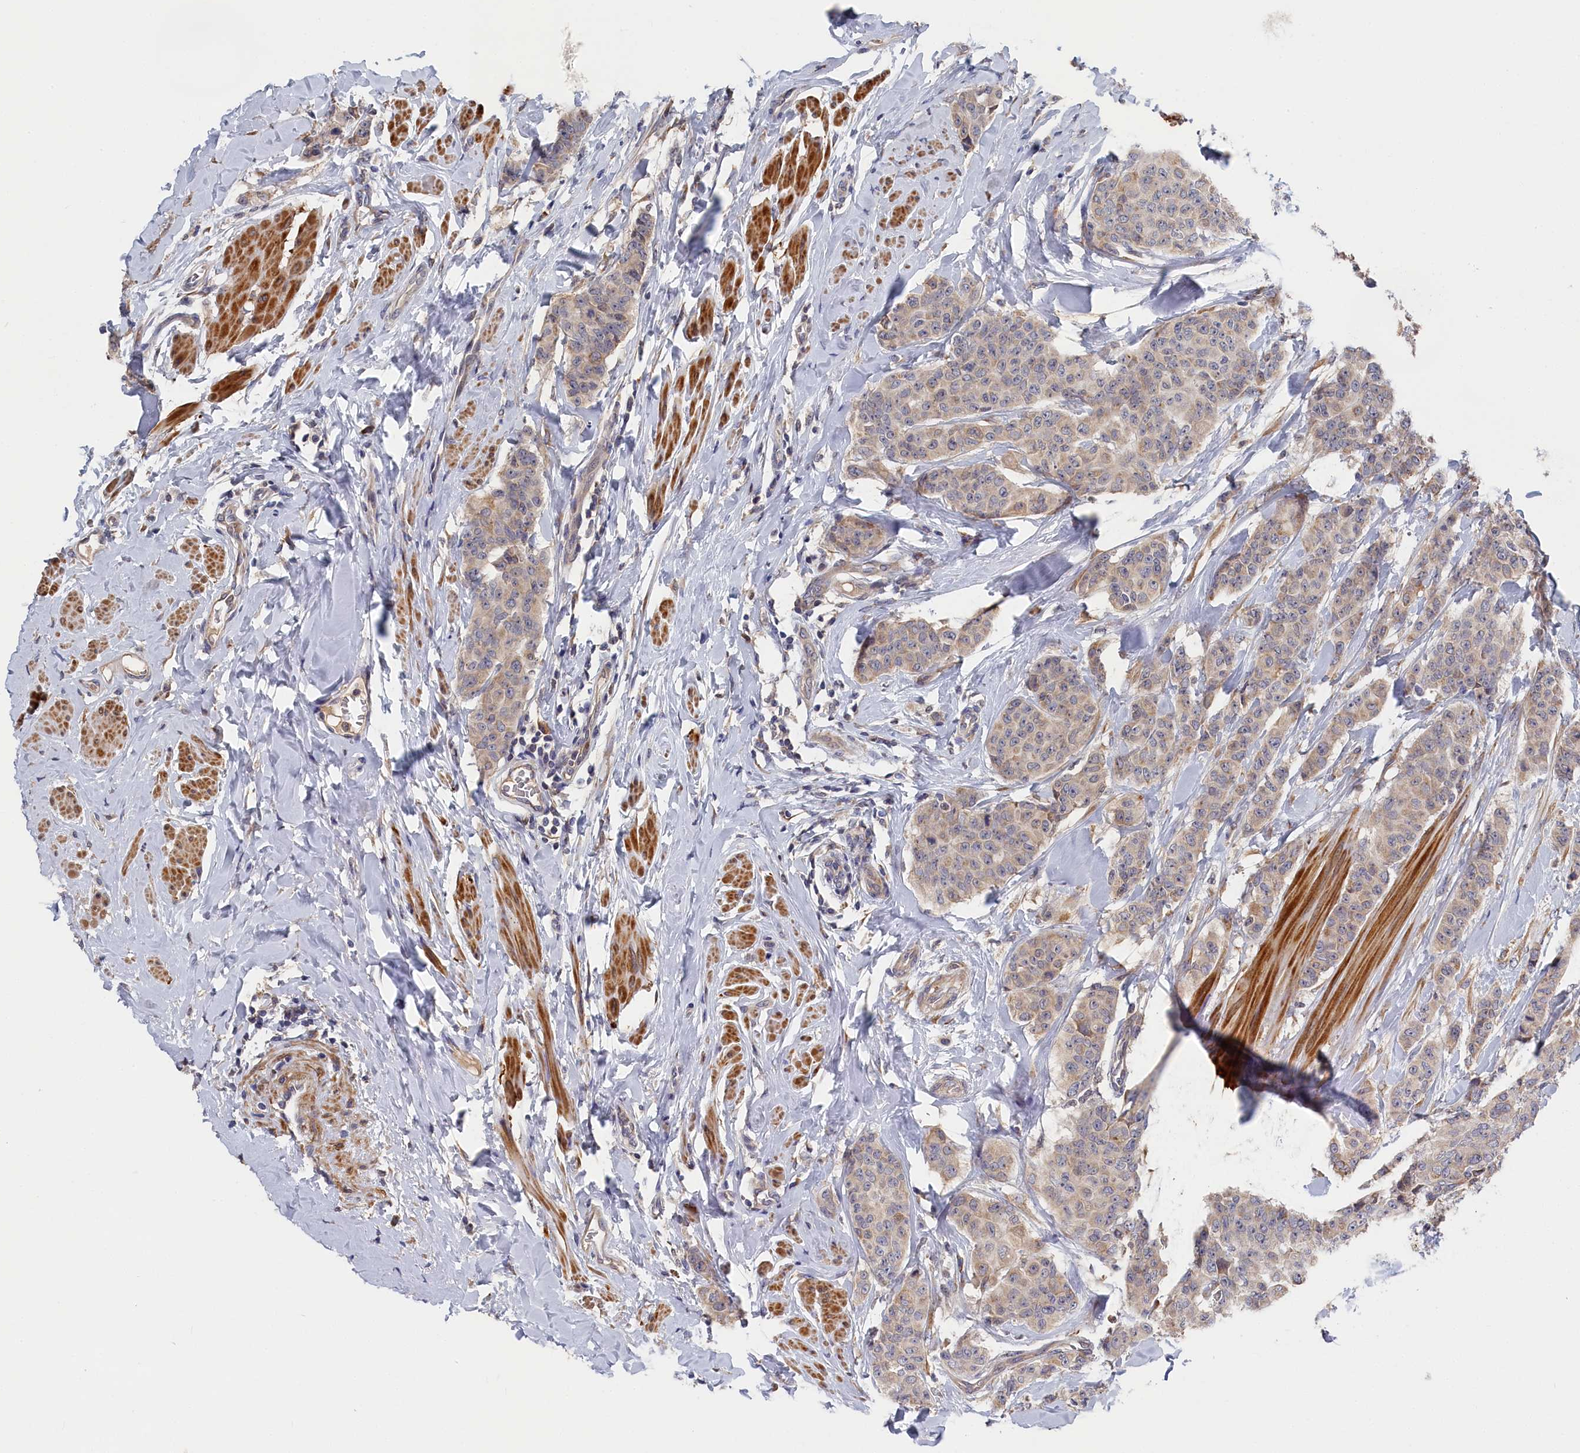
{"staining": {"intensity": "weak", "quantity": "25%-75%", "location": "cytoplasmic/membranous"}, "tissue": "breast cancer", "cell_type": "Tumor cells", "image_type": "cancer", "snomed": [{"axis": "morphology", "description": "Duct carcinoma"}, {"axis": "topography", "description": "Breast"}], "caption": "Immunohistochemical staining of human invasive ductal carcinoma (breast) shows weak cytoplasmic/membranous protein expression in about 25%-75% of tumor cells.", "gene": "CYB5D2", "patient": {"sex": "female", "age": 40}}